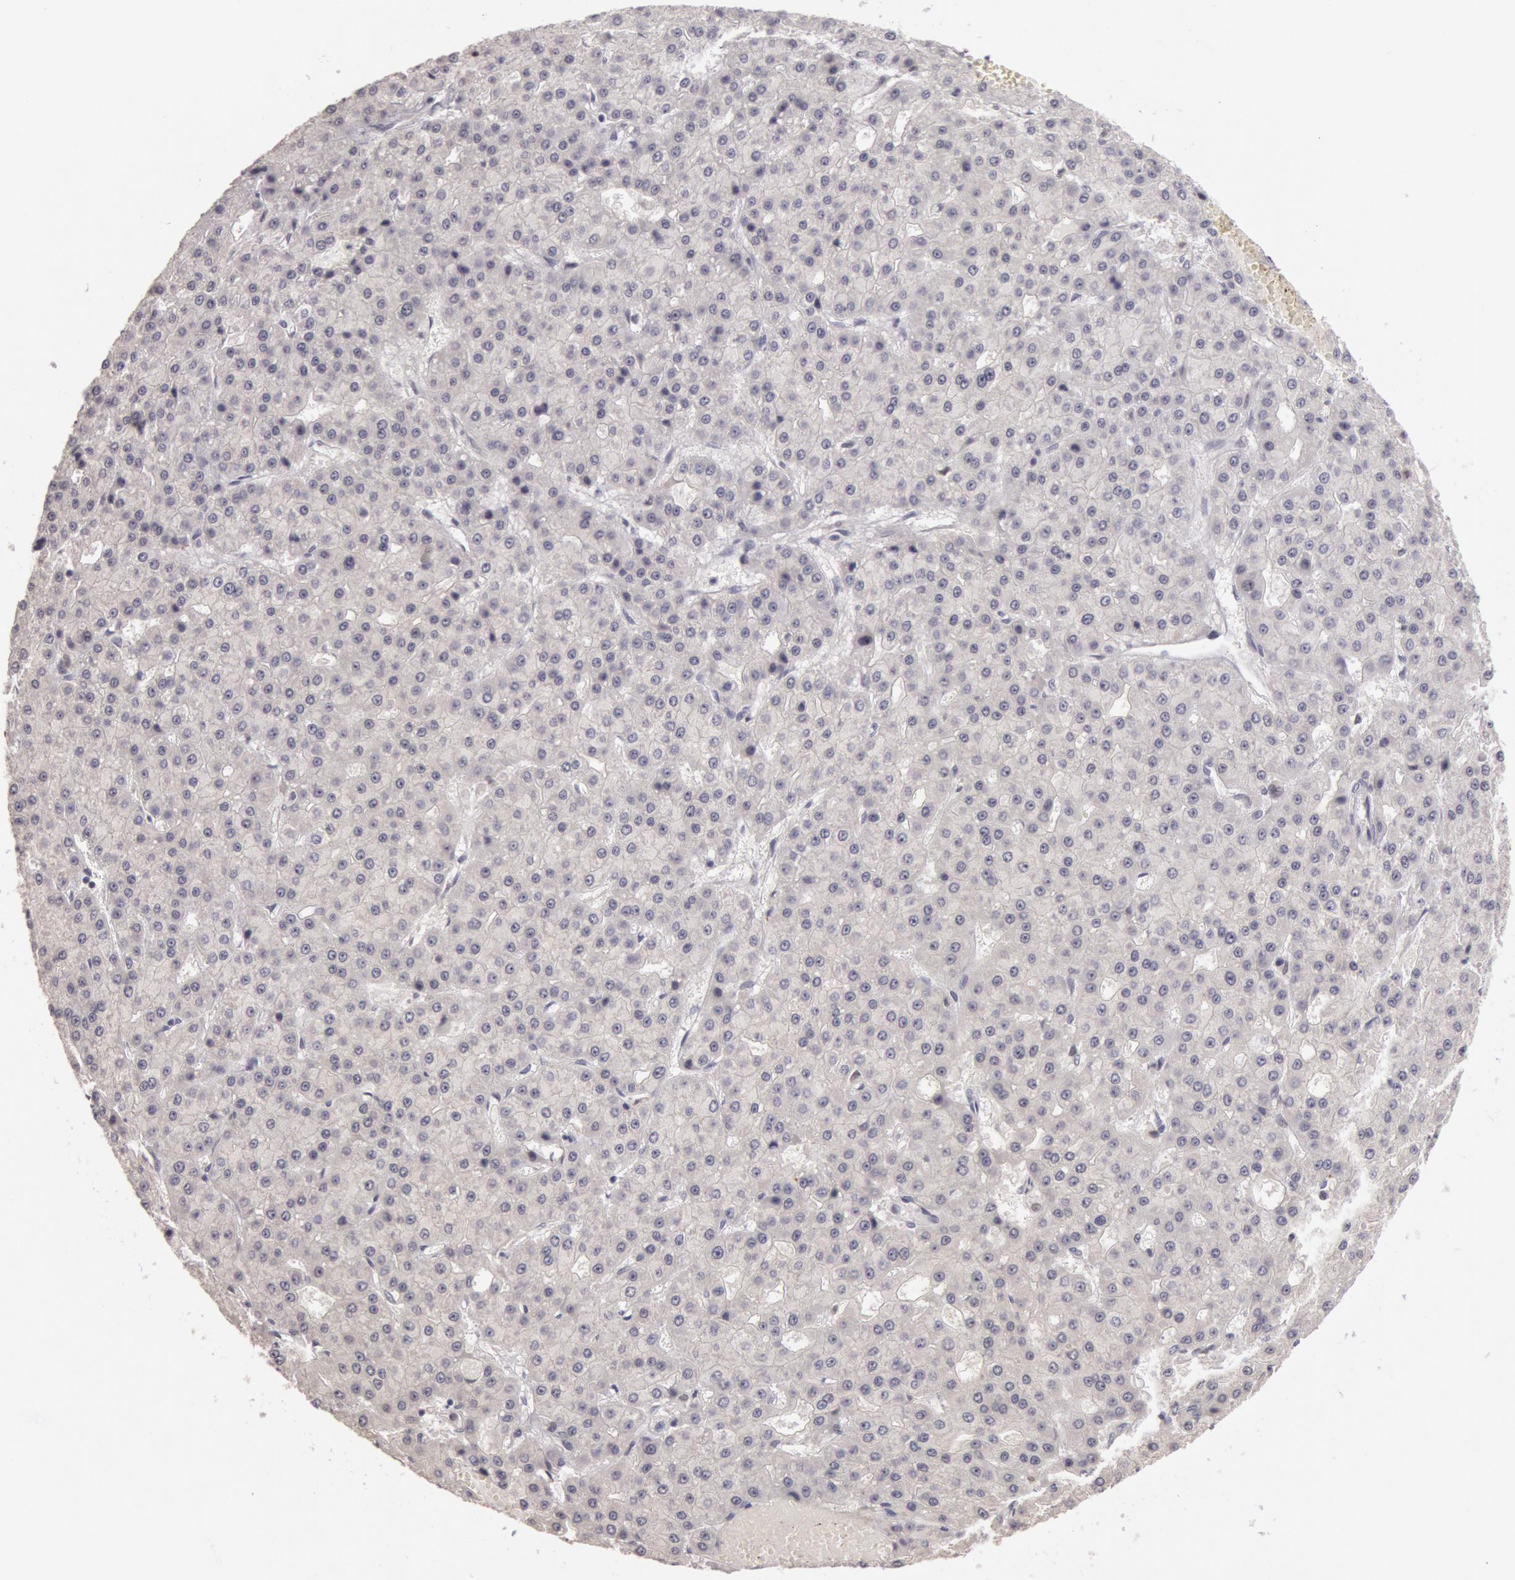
{"staining": {"intensity": "negative", "quantity": "none", "location": "none"}, "tissue": "liver cancer", "cell_type": "Tumor cells", "image_type": "cancer", "snomed": [{"axis": "morphology", "description": "Carcinoma, Hepatocellular, NOS"}, {"axis": "topography", "description": "Liver"}], "caption": "Immunohistochemistry (IHC) photomicrograph of neoplastic tissue: liver cancer stained with DAB (3,3'-diaminobenzidine) exhibits no significant protein expression in tumor cells.", "gene": "RIMBP3C", "patient": {"sex": "male", "age": 47}}